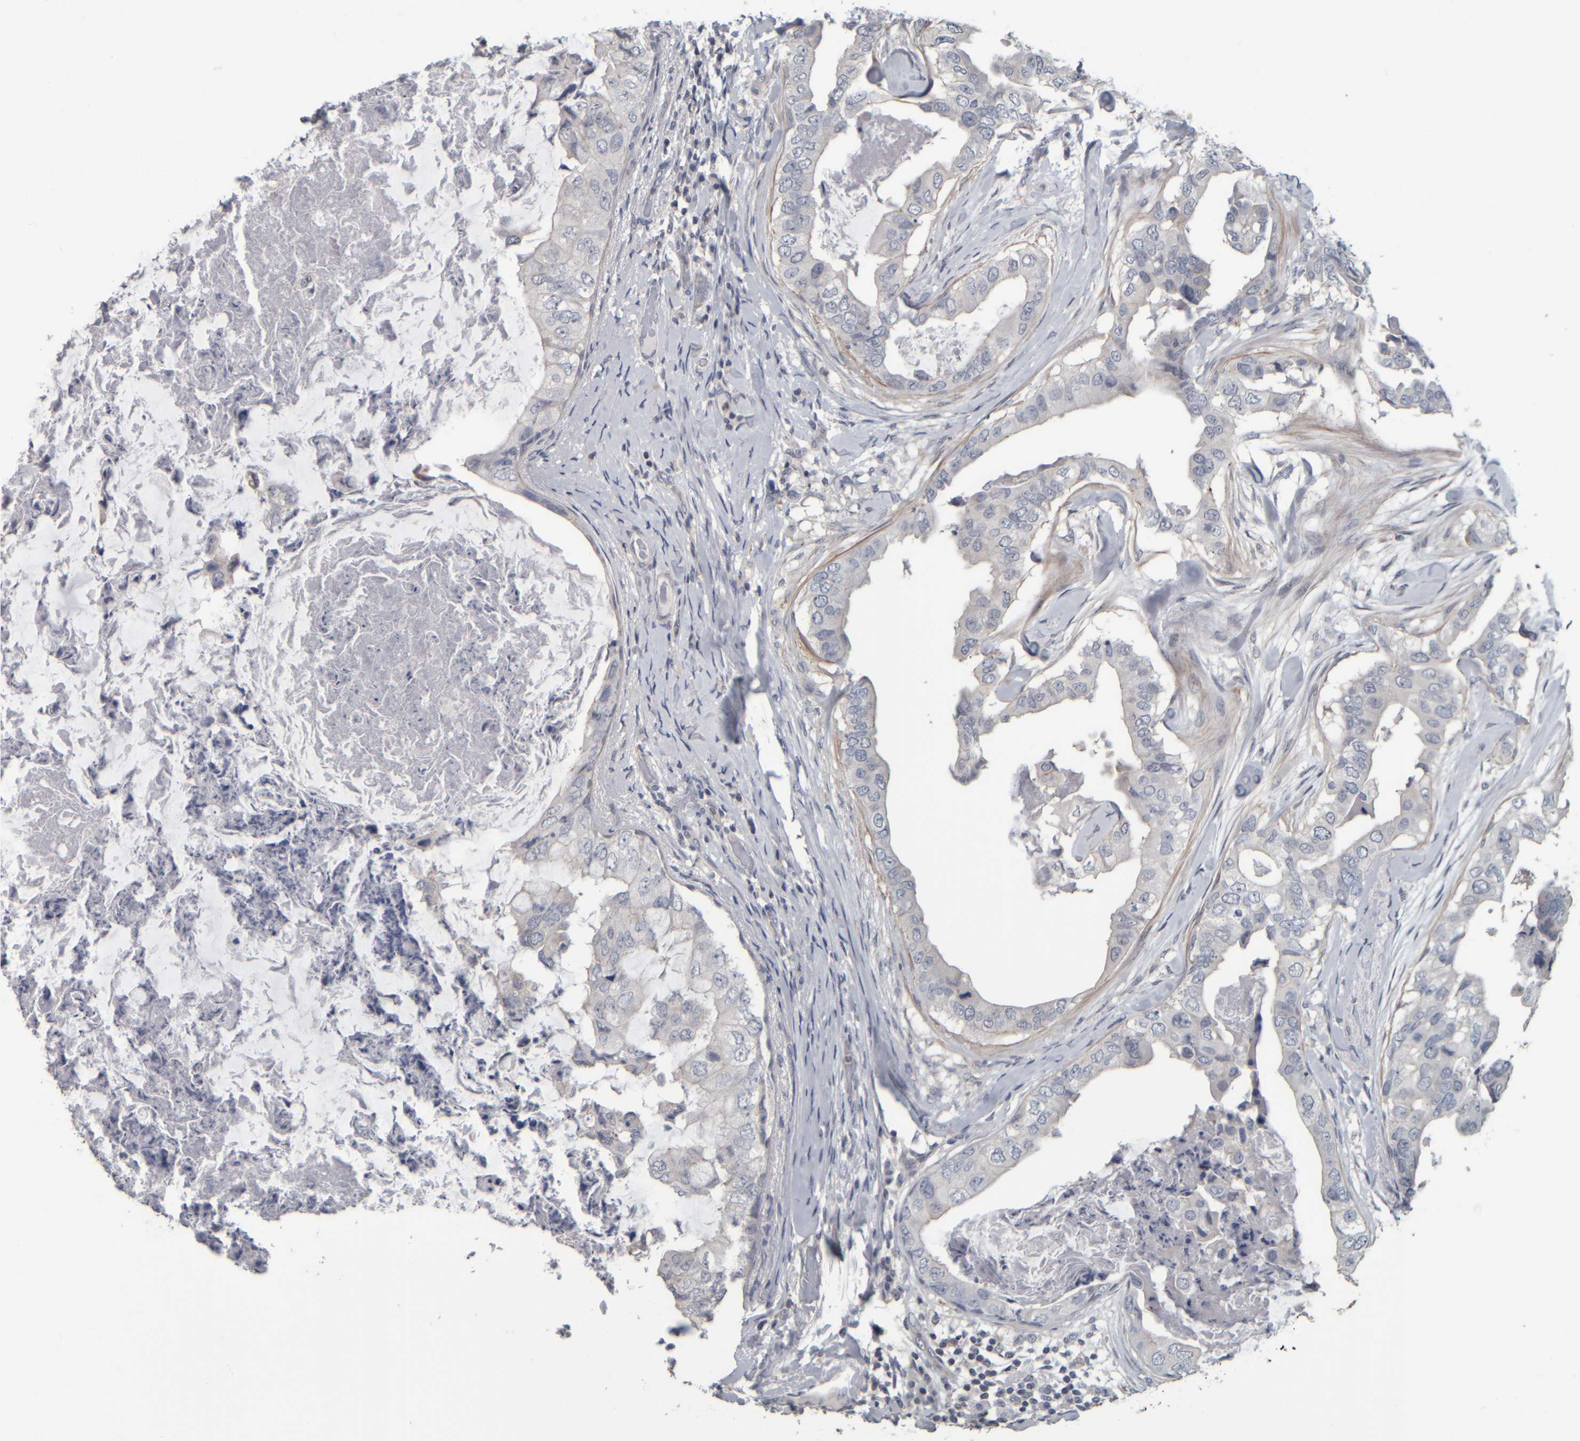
{"staining": {"intensity": "negative", "quantity": "none", "location": "none"}, "tissue": "breast cancer", "cell_type": "Tumor cells", "image_type": "cancer", "snomed": [{"axis": "morphology", "description": "Duct carcinoma"}, {"axis": "topography", "description": "Breast"}], "caption": "High magnification brightfield microscopy of invasive ductal carcinoma (breast) stained with DAB (brown) and counterstained with hematoxylin (blue): tumor cells show no significant staining.", "gene": "CAVIN4", "patient": {"sex": "female", "age": 40}}